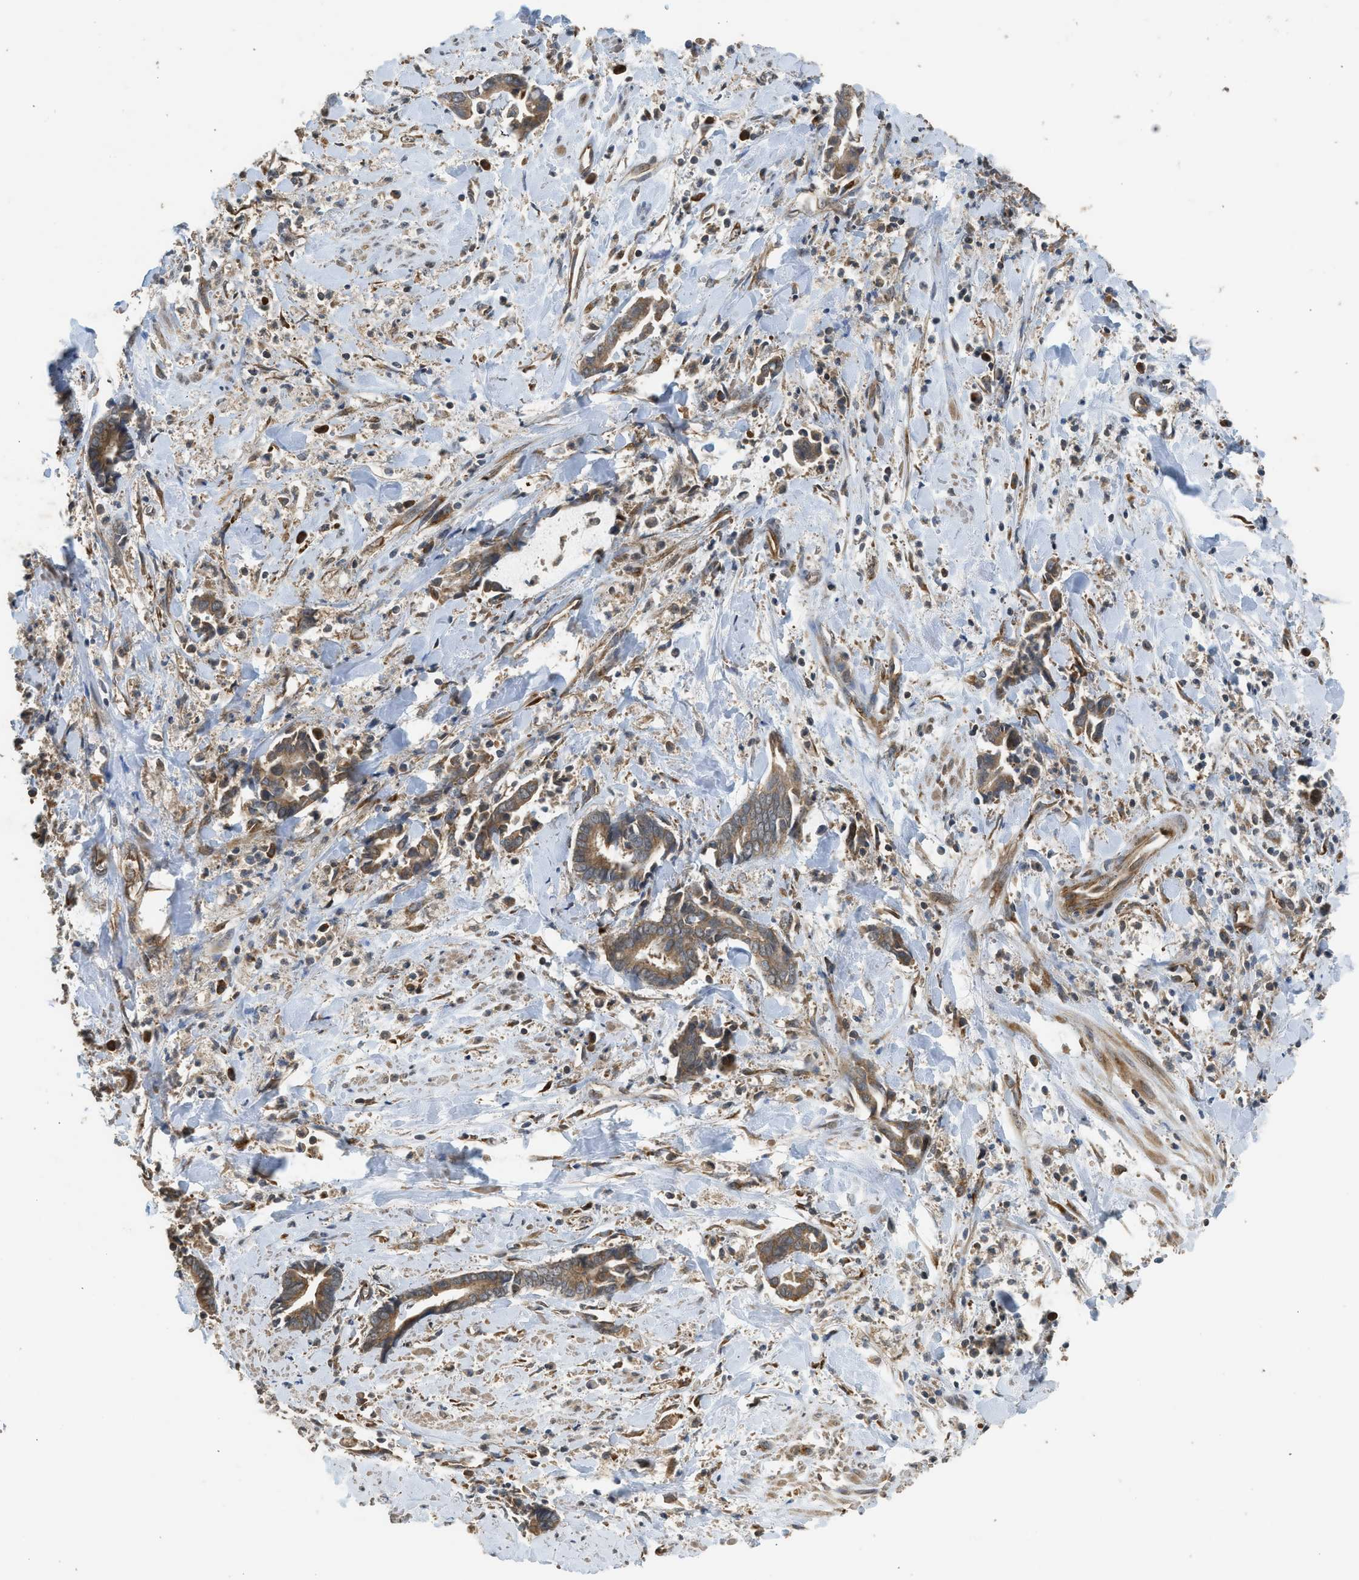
{"staining": {"intensity": "moderate", "quantity": ">75%", "location": "cytoplasmic/membranous"}, "tissue": "cervical cancer", "cell_type": "Tumor cells", "image_type": "cancer", "snomed": [{"axis": "morphology", "description": "Adenocarcinoma, NOS"}, {"axis": "topography", "description": "Cervix"}], "caption": "A high-resolution histopathology image shows immunohistochemistry staining of cervical adenocarcinoma, which reveals moderate cytoplasmic/membranous staining in approximately >75% of tumor cells.", "gene": "HIP1R", "patient": {"sex": "female", "age": 44}}